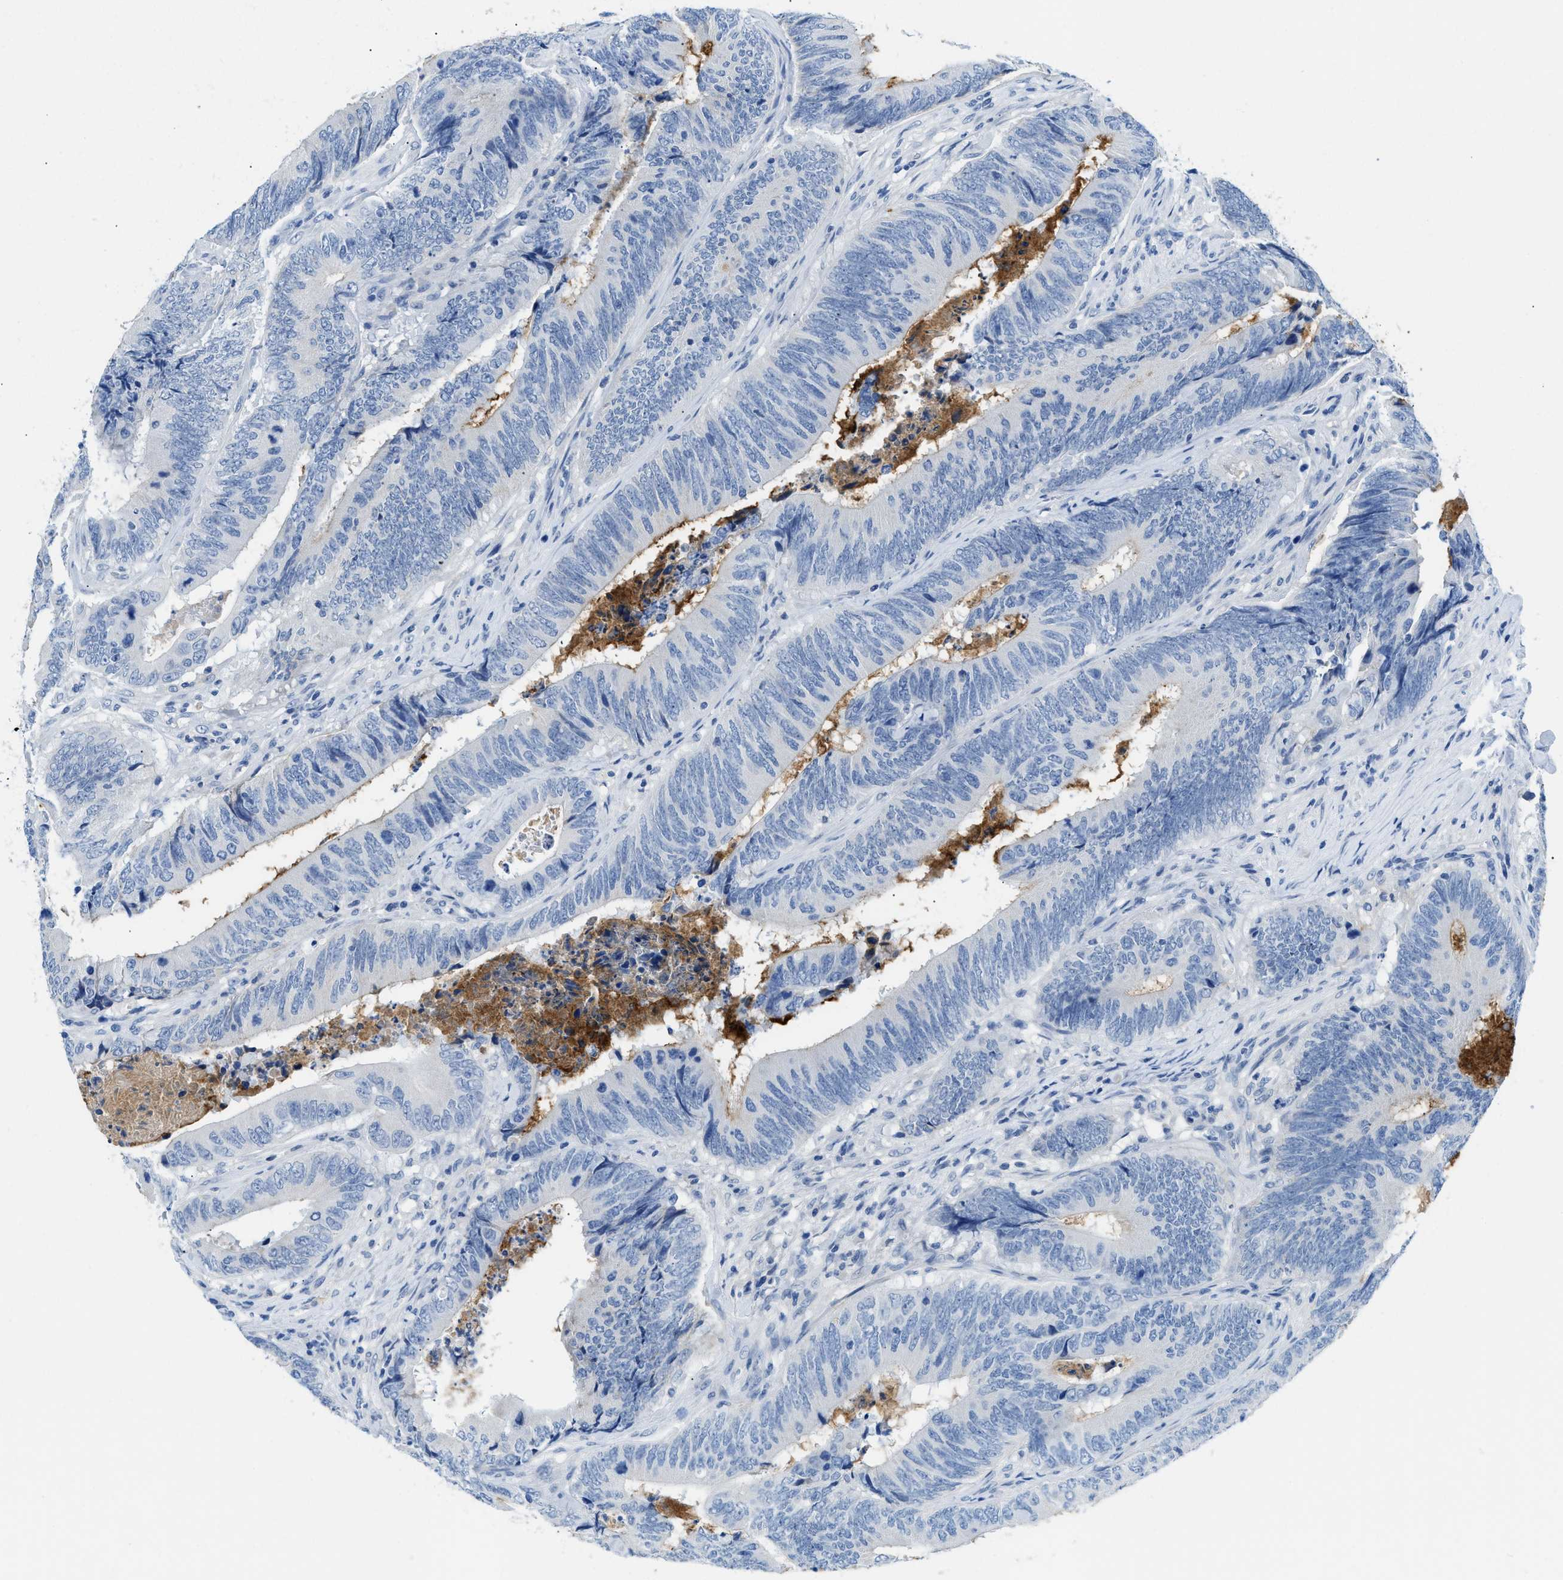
{"staining": {"intensity": "negative", "quantity": "none", "location": "none"}, "tissue": "colorectal cancer", "cell_type": "Tumor cells", "image_type": "cancer", "snomed": [{"axis": "morphology", "description": "Normal tissue, NOS"}, {"axis": "morphology", "description": "Adenocarcinoma, NOS"}, {"axis": "topography", "description": "Colon"}], "caption": "An image of colorectal adenocarcinoma stained for a protein demonstrates no brown staining in tumor cells.", "gene": "MBL2", "patient": {"sex": "male", "age": 56}}